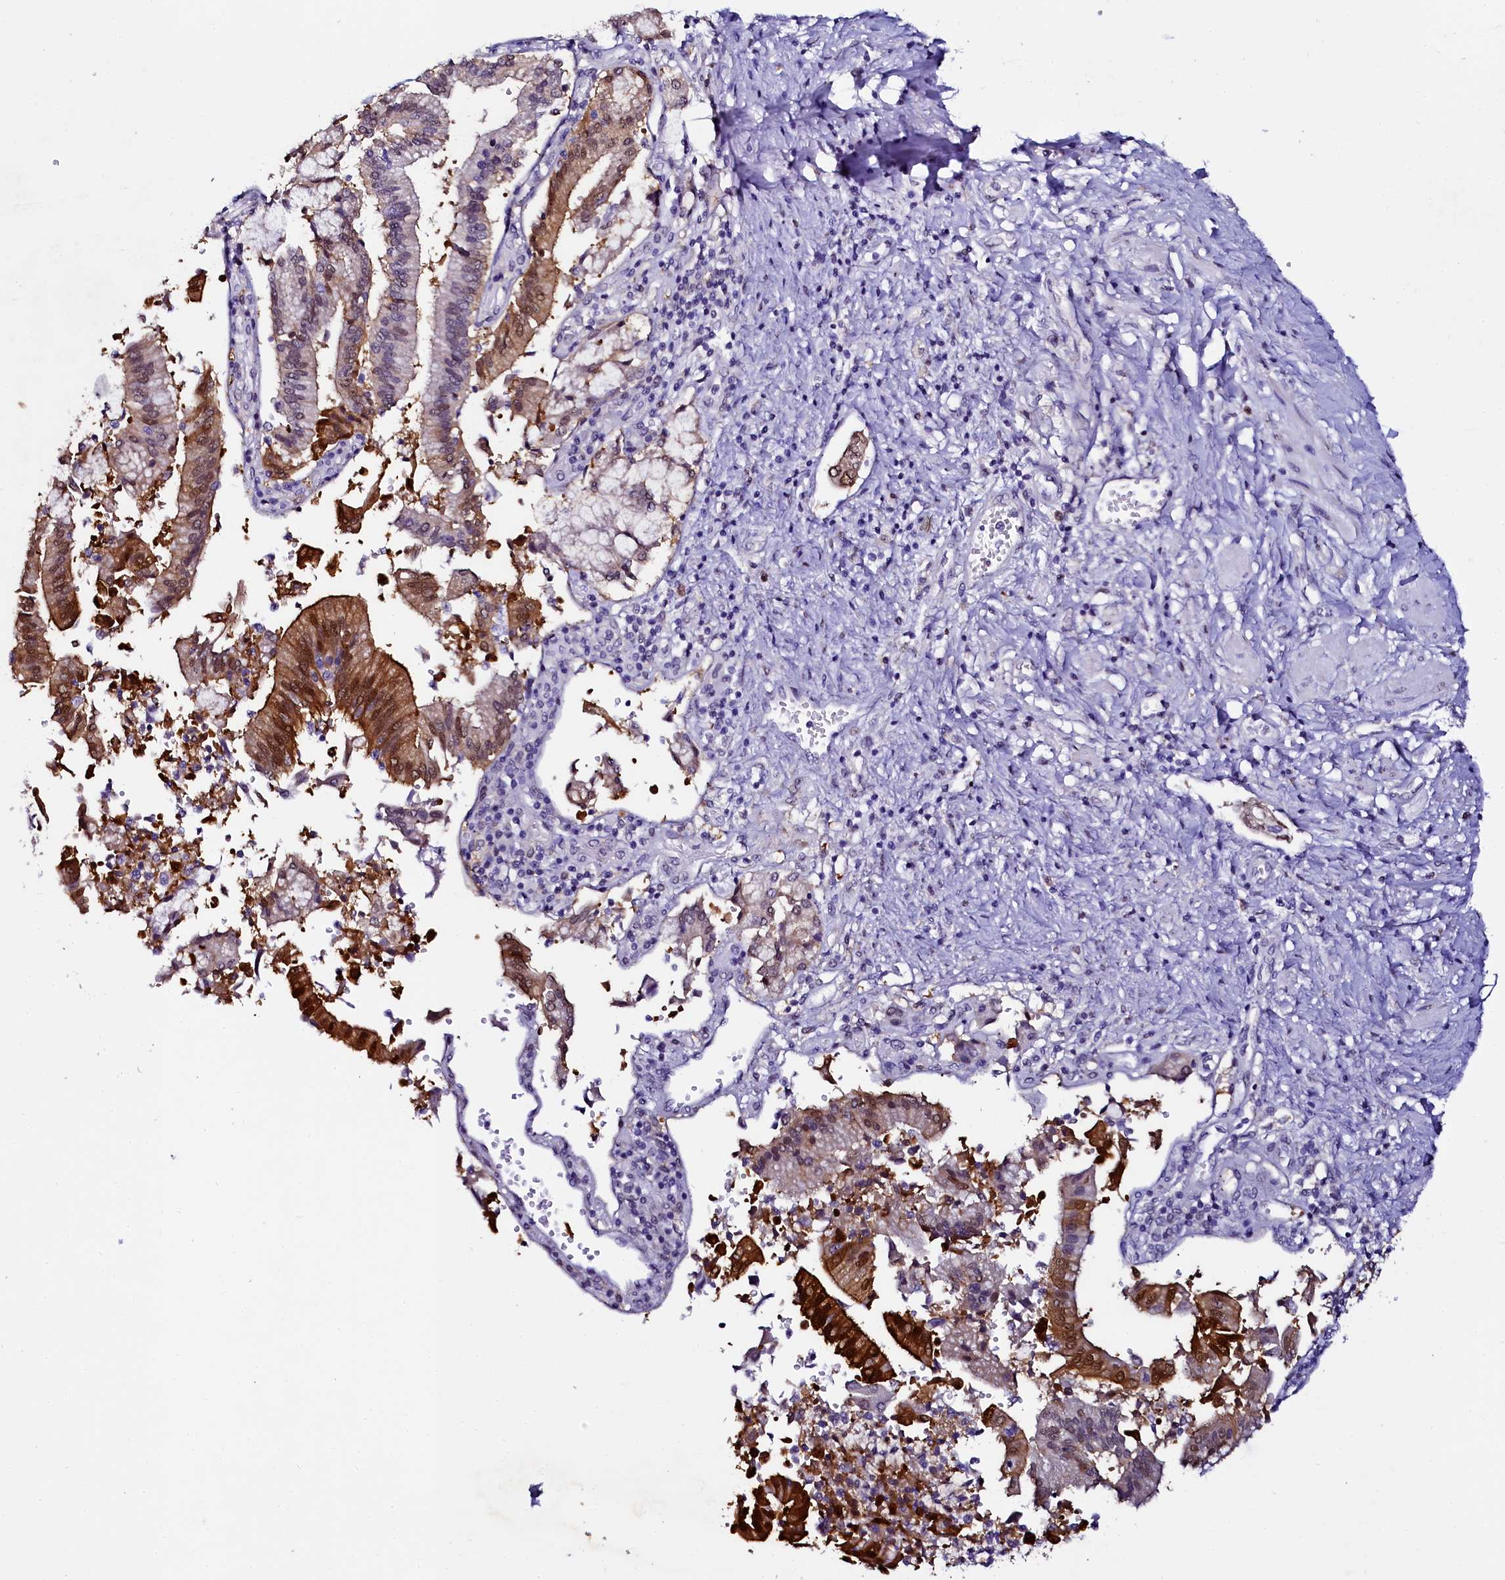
{"staining": {"intensity": "moderate", "quantity": "25%-75%", "location": "cytoplasmic/membranous,nuclear"}, "tissue": "pancreatic cancer", "cell_type": "Tumor cells", "image_type": "cancer", "snomed": [{"axis": "morphology", "description": "Adenocarcinoma, NOS"}, {"axis": "topography", "description": "Pancreas"}], "caption": "Moderate cytoplasmic/membranous and nuclear expression is present in approximately 25%-75% of tumor cells in adenocarcinoma (pancreatic).", "gene": "SORD", "patient": {"sex": "male", "age": 46}}